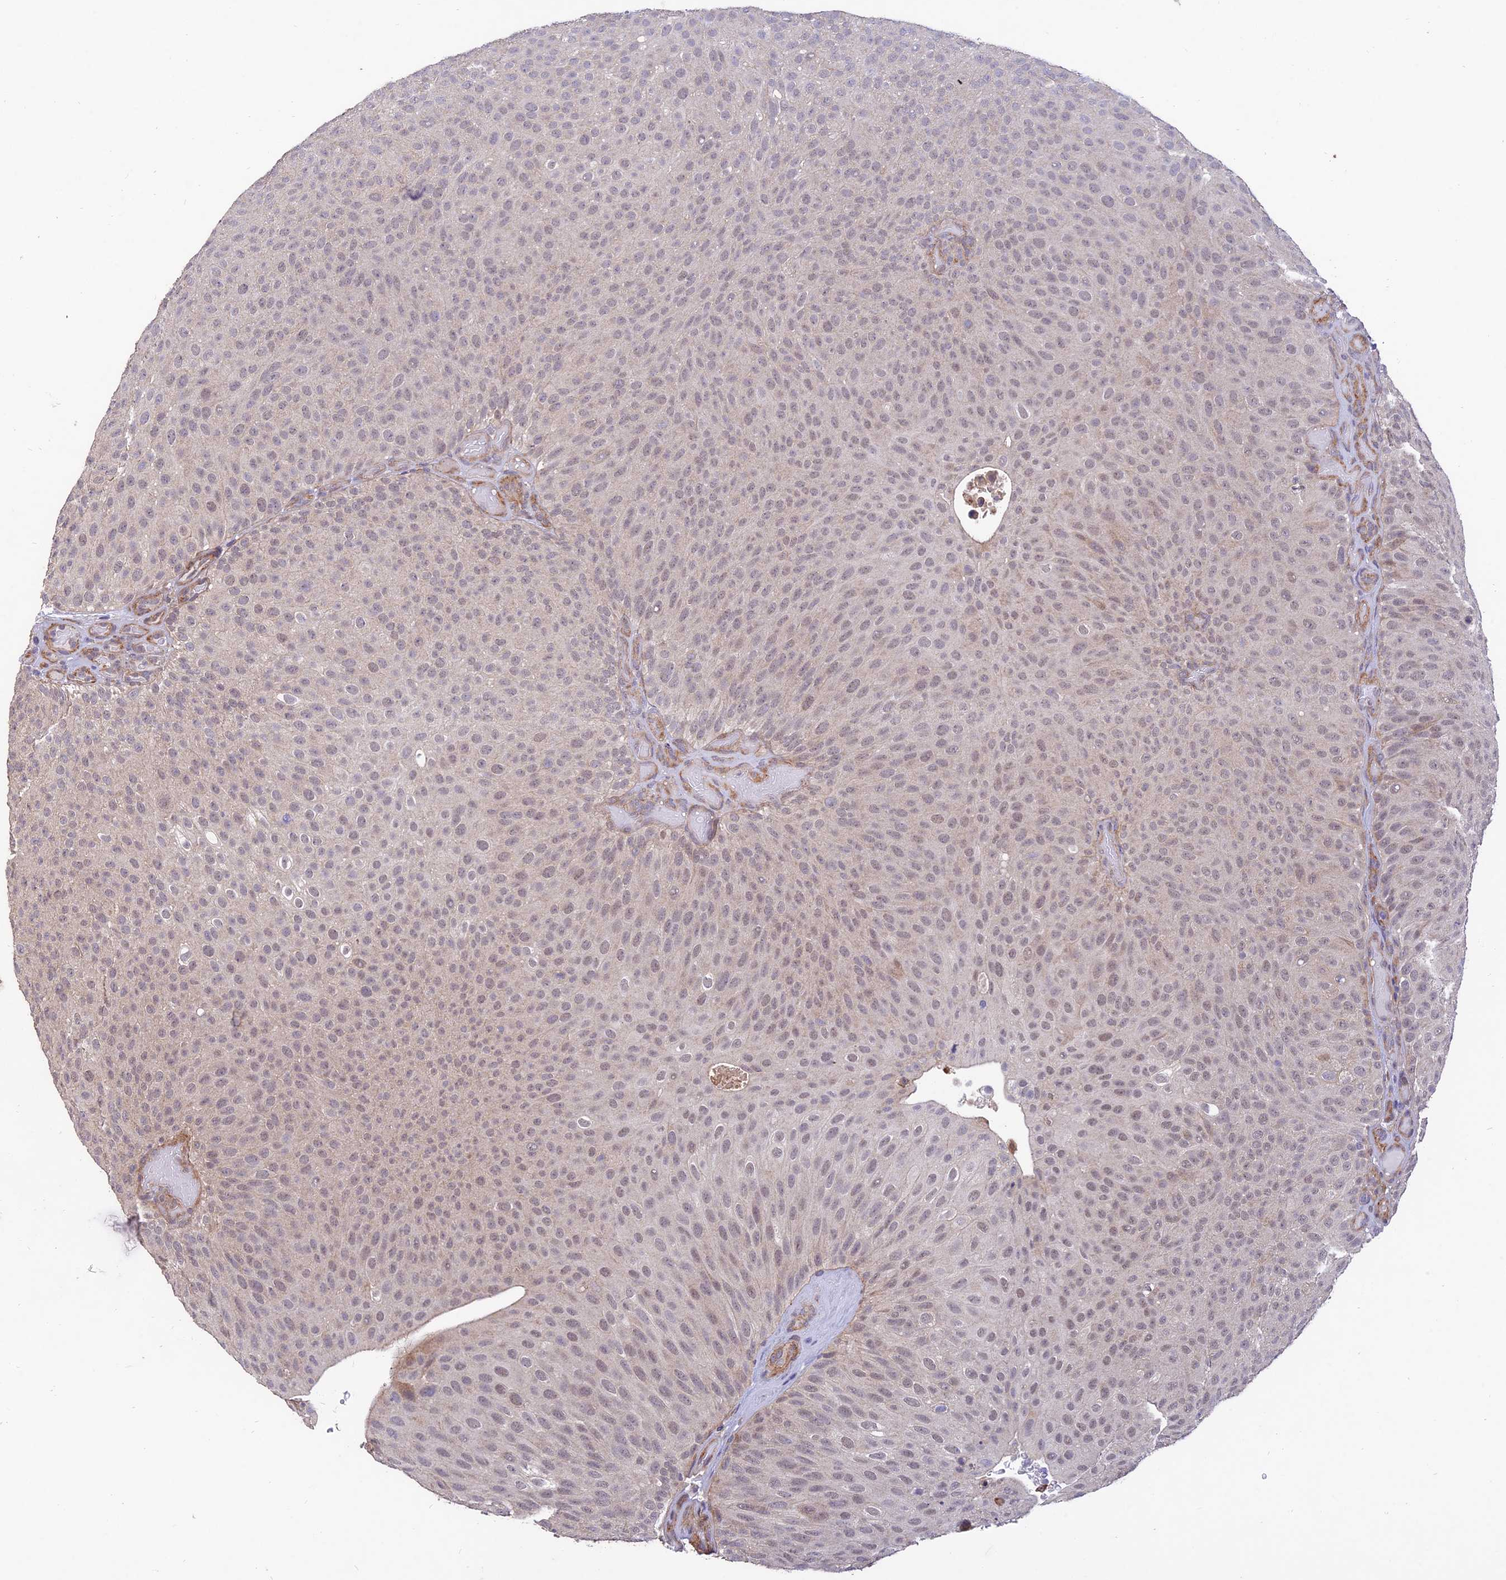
{"staining": {"intensity": "weak", "quantity": "<25%", "location": "nuclear"}, "tissue": "urothelial cancer", "cell_type": "Tumor cells", "image_type": "cancer", "snomed": [{"axis": "morphology", "description": "Urothelial carcinoma, Low grade"}, {"axis": "topography", "description": "Urinary bladder"}], "caption": "IHC image of neoplastic tissue: human urothelial cancer stained with DAB shows no significant protein expression in tumor cells.", "gene": "PAGR1", "patient": {"sex": "male", "age": 78}}